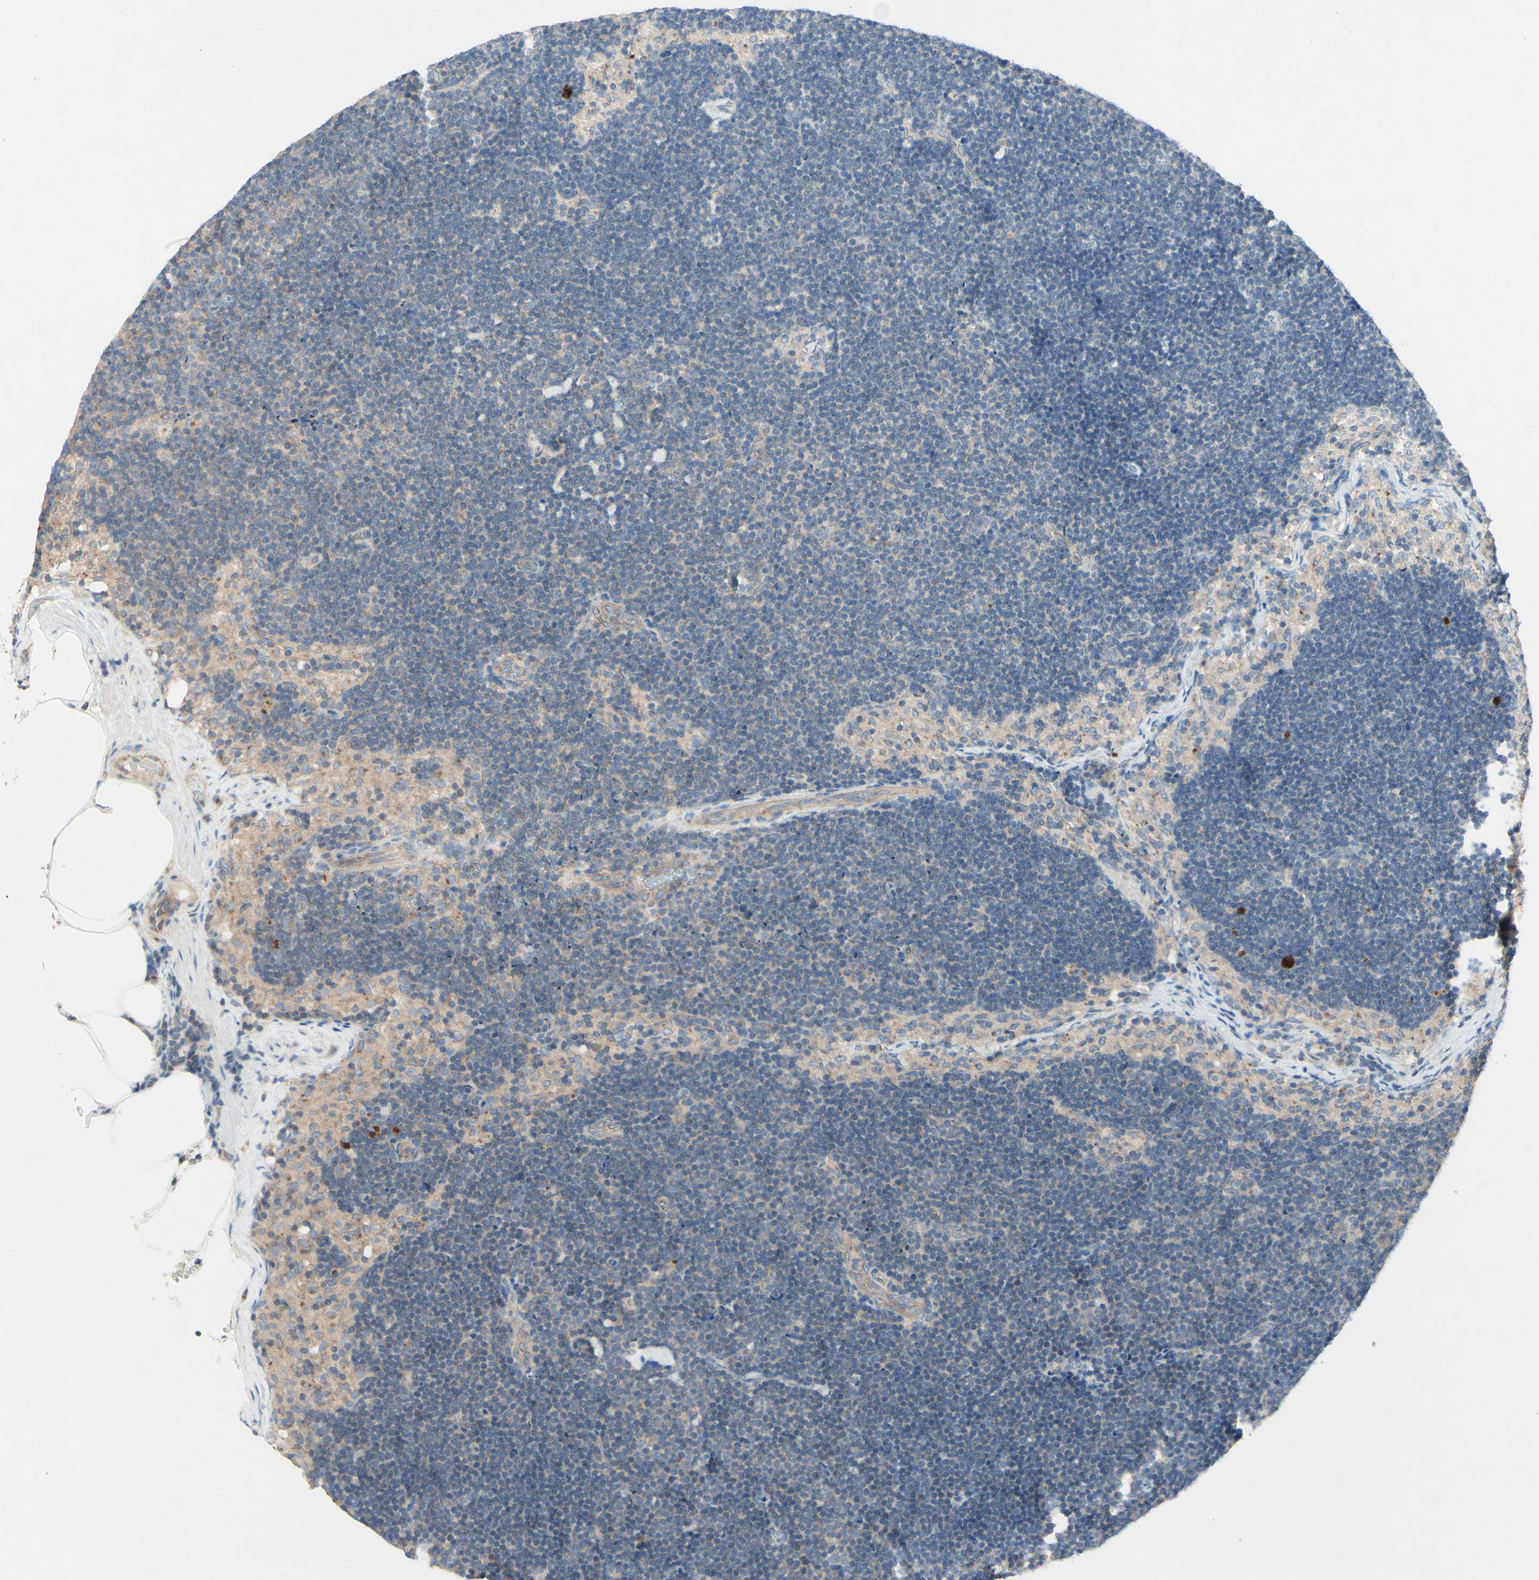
{"staining": {"intensity": "weak", "quantity": ">75%", "location": "cytoplasmic/membranous"}, "tissue": "lymph node", "cell_type": "Germinal center cells", "image_type": "normal", "snomed": [{"axis": "morphology", "description": "Normal tissue, NOS"}, {"axis": "topography", "description": "Lymph node"}], "caption": "Lymph node stained with immunohistochemistry exhibits weak cytoplasmic/membranous positivity in approximately >75% of germinal center cells. (DAB = brown stain, brightfield microscopy at high magnification).", "gene": "MTM1", "patient": {"sex": "male", "age": 63}}